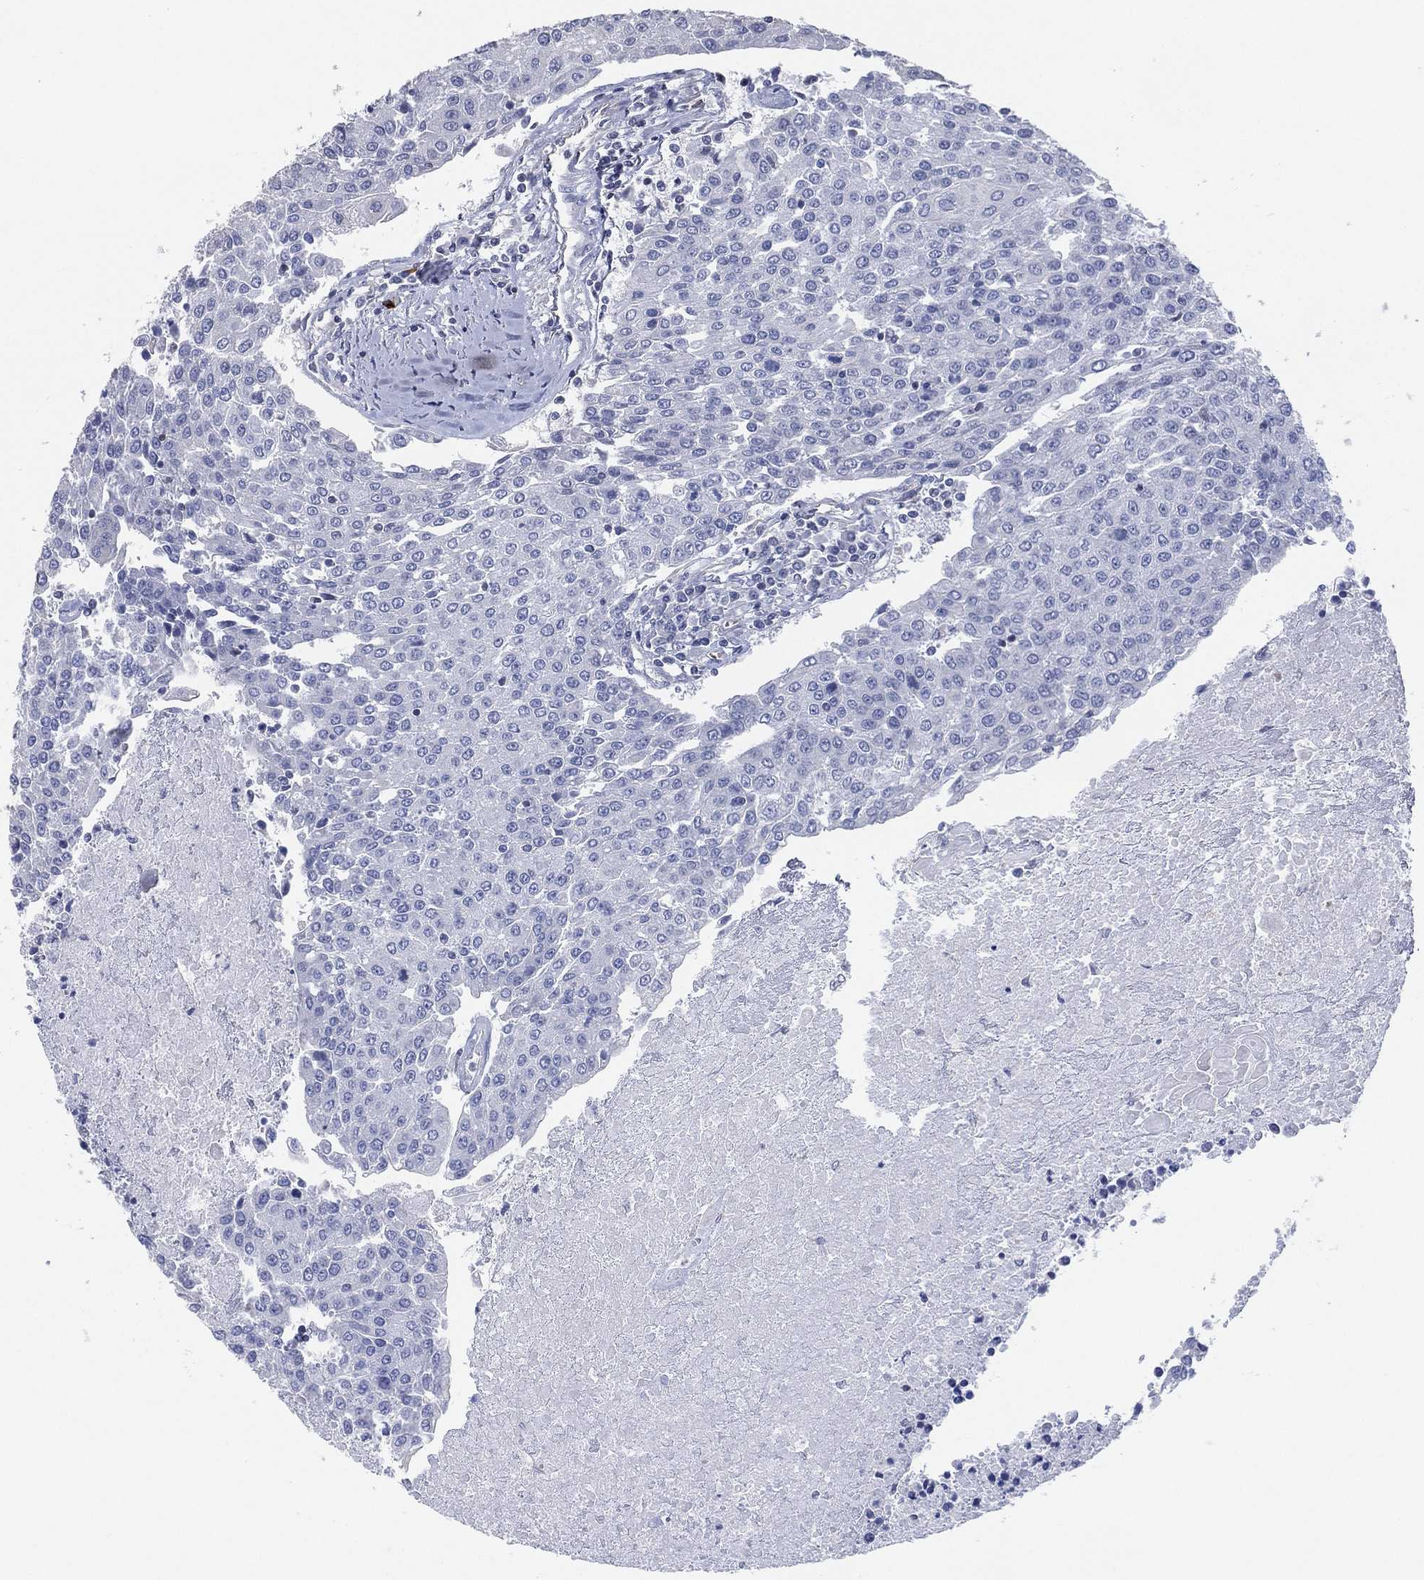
{"staining": {"intensity": "negative", "quantity": "none", "location": "none"}, "tissue": "urothelial cancer", "cell_type": "Tumor cells", "image_type": "cancer", "snomed": [{"axis": "morphology", "description": "Urothelial carcinoma, High grade"}, {"axis": "topography", "description": "Urinary bladder"}], "caption": "Urothelial carcinoma (high-grade) was stained to show a protein in brown. There is no significant positivity in tumor cells. (Stains: DAB (3,3'-diaminobenzidine) immunohistochemistry (IHC) with hematoxylin counter stain, Microscopy: brightfield microscopy at high magnification).", "gene": "CFTR", "patient": {"sex": "female", "age": 85}}